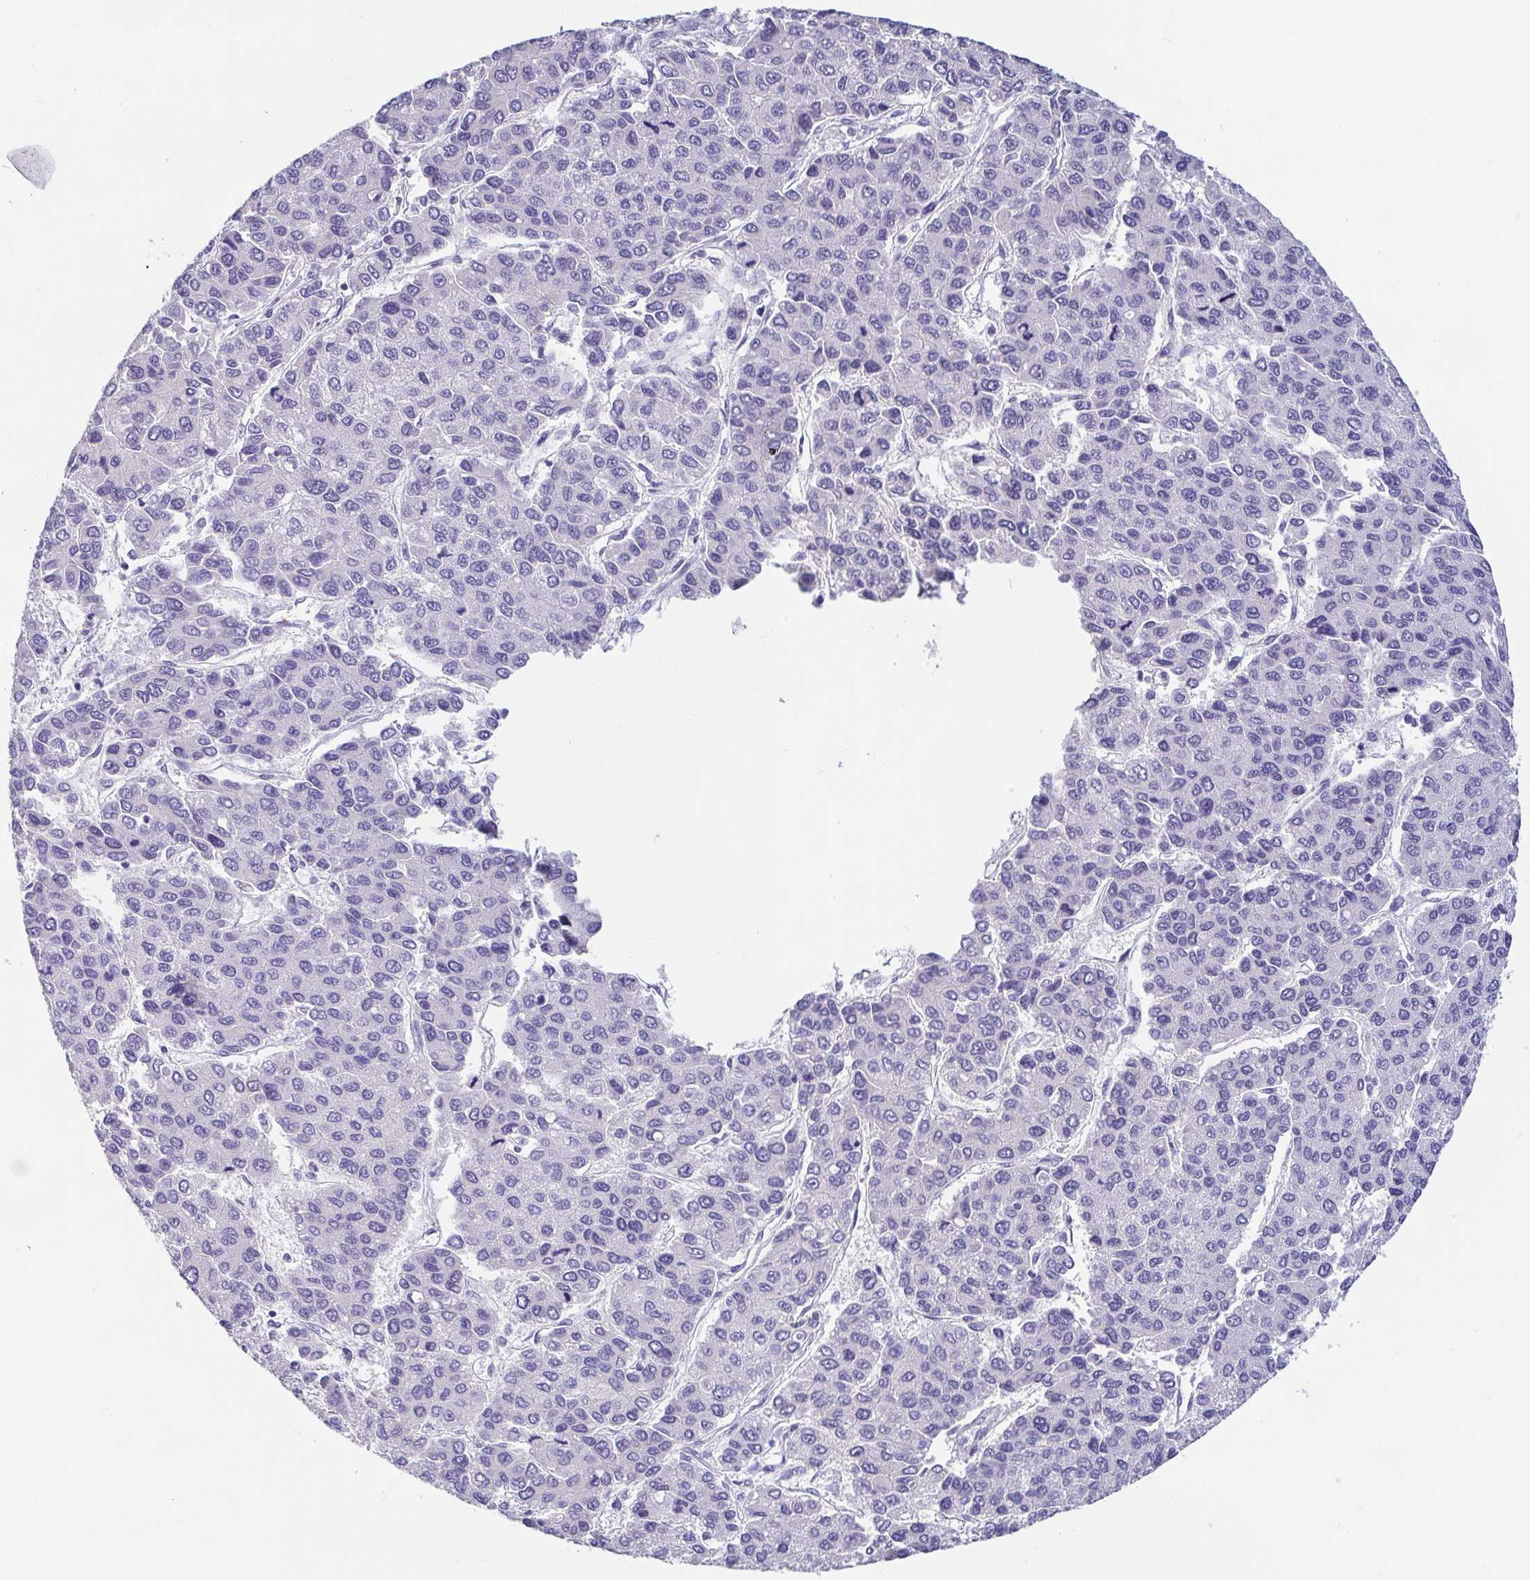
{"staining": {"intensity": "negative", "quantity": "none", "location": "none"}, "tissue": "liver cancer", "cell_type": "Tumor cells", "image_type": "cancer", "snomed": [{"axis": "morphology", "description": "Carcinoma, Hepatocellular, NOS"}, {"axis": "topography", "description": "Liver"}], "caption": "DAB (3,3'-diaminobenzidine) immunohistochemical staining of human liver cancer (hepatocellular carcinoma) displays no significant positivity in tumor cells.", "gene": "FABP3", "patient": {"sex": "female", "age": 66}}